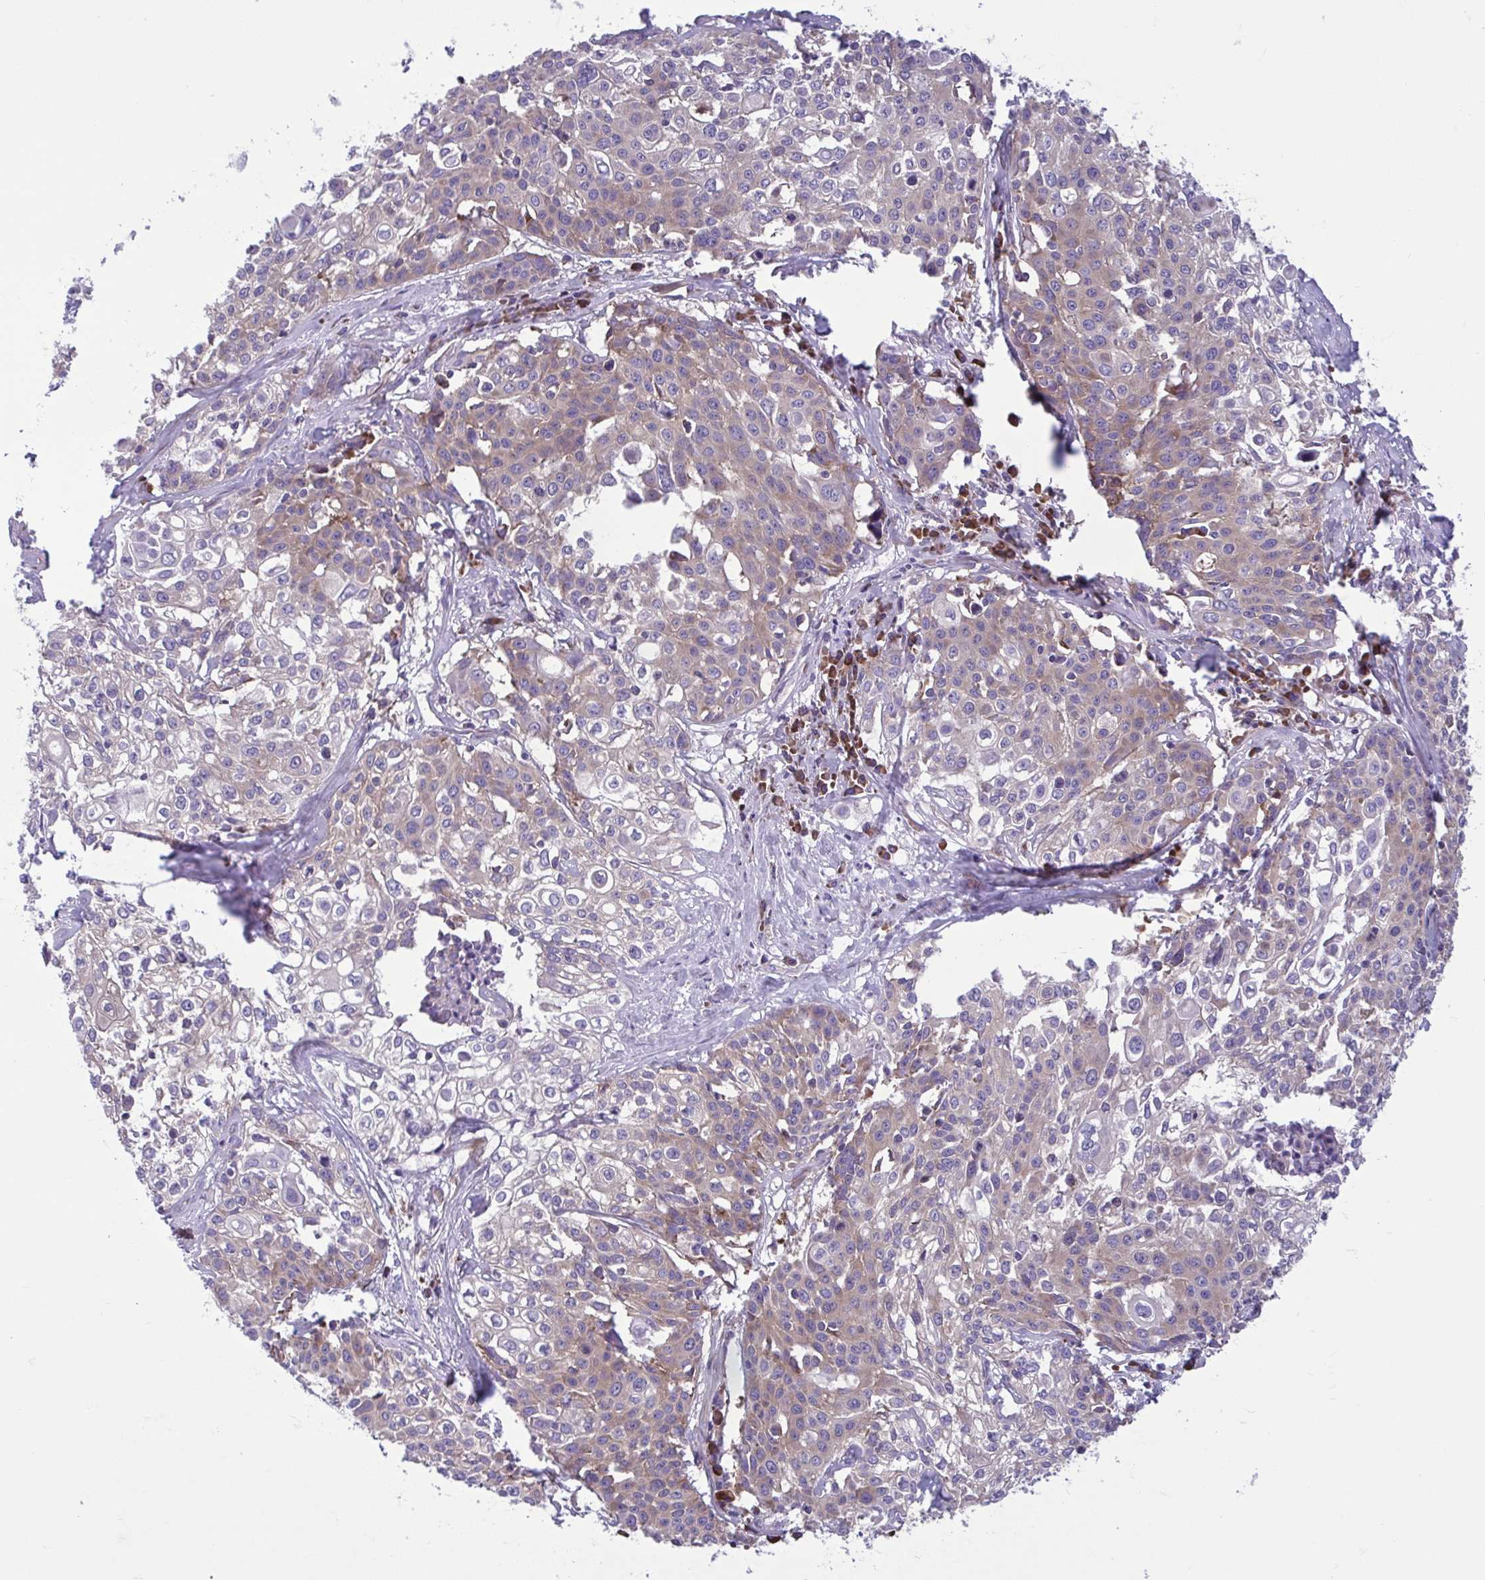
{"staining": {"intensity": "weak", "quantity": "25%-75%", "location": "cytoplasmic/membranous"}, "tissue": "cervical cancer", "cell_type": "Tumor cells", "image_type": "cancer", "snomed": [{"axis": "morphology", "description": "Squamous cell carcinoma, NOS"}, {"axis": "topography", "description": "Cervix"}], "caption": "Immunohistochemistry (IHC) photomicrograph of neoplastic tissue: squamous cell carcinoma (cervical) stained using IHC reveals low levels of weak protein expression localized specifically in the cytoplasmic/membranous of tumor cells, appearing as a cytoplasmic/membranous brown color.", "gene": "RPS16", "patient": {"sex": "female", "age": 39}}